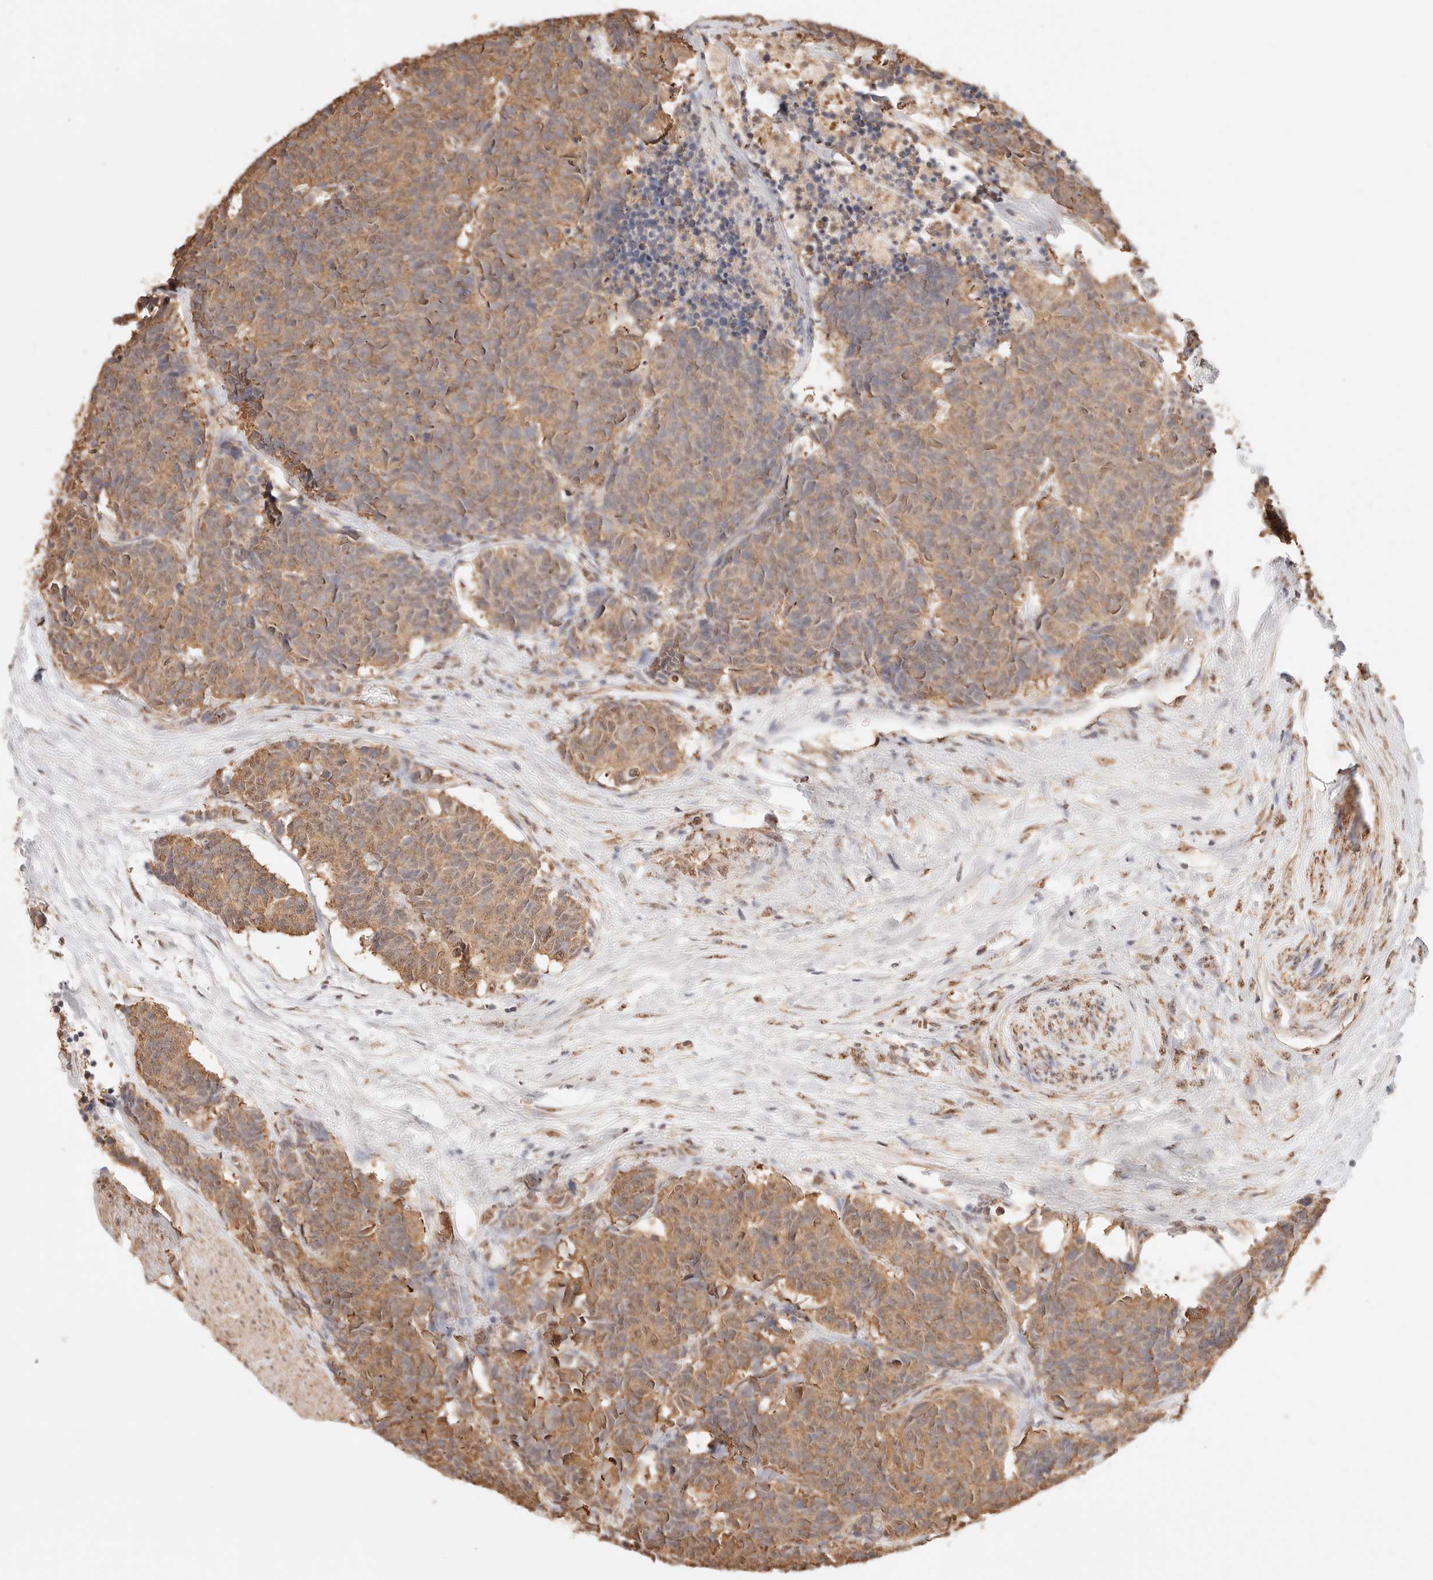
{"staining": {"intensity": "moderate", "quantity": ">75%", "location": "cytoplasmic/membranous"}, "tissue": "carcinoid", "cell_type": "Tumor cells", "image_type": "cancer", "snomed": [{"axis": "morphology", "description": "Carcinoma, NOS"}, {"axis": "morphology", "description": "Carcinoid, malignant, NOS"}, {"axis": "topography", "description": "Urinary bladder"}], "caption": "Protein expression by immunohistochemistry (IHC) demonstrates moderate cytoplasmic/membranous positivity in about >75% of tumor cells in carcinoma.", "gene": "IL1R2", "patient": {"sex": "male", "age": 57}}